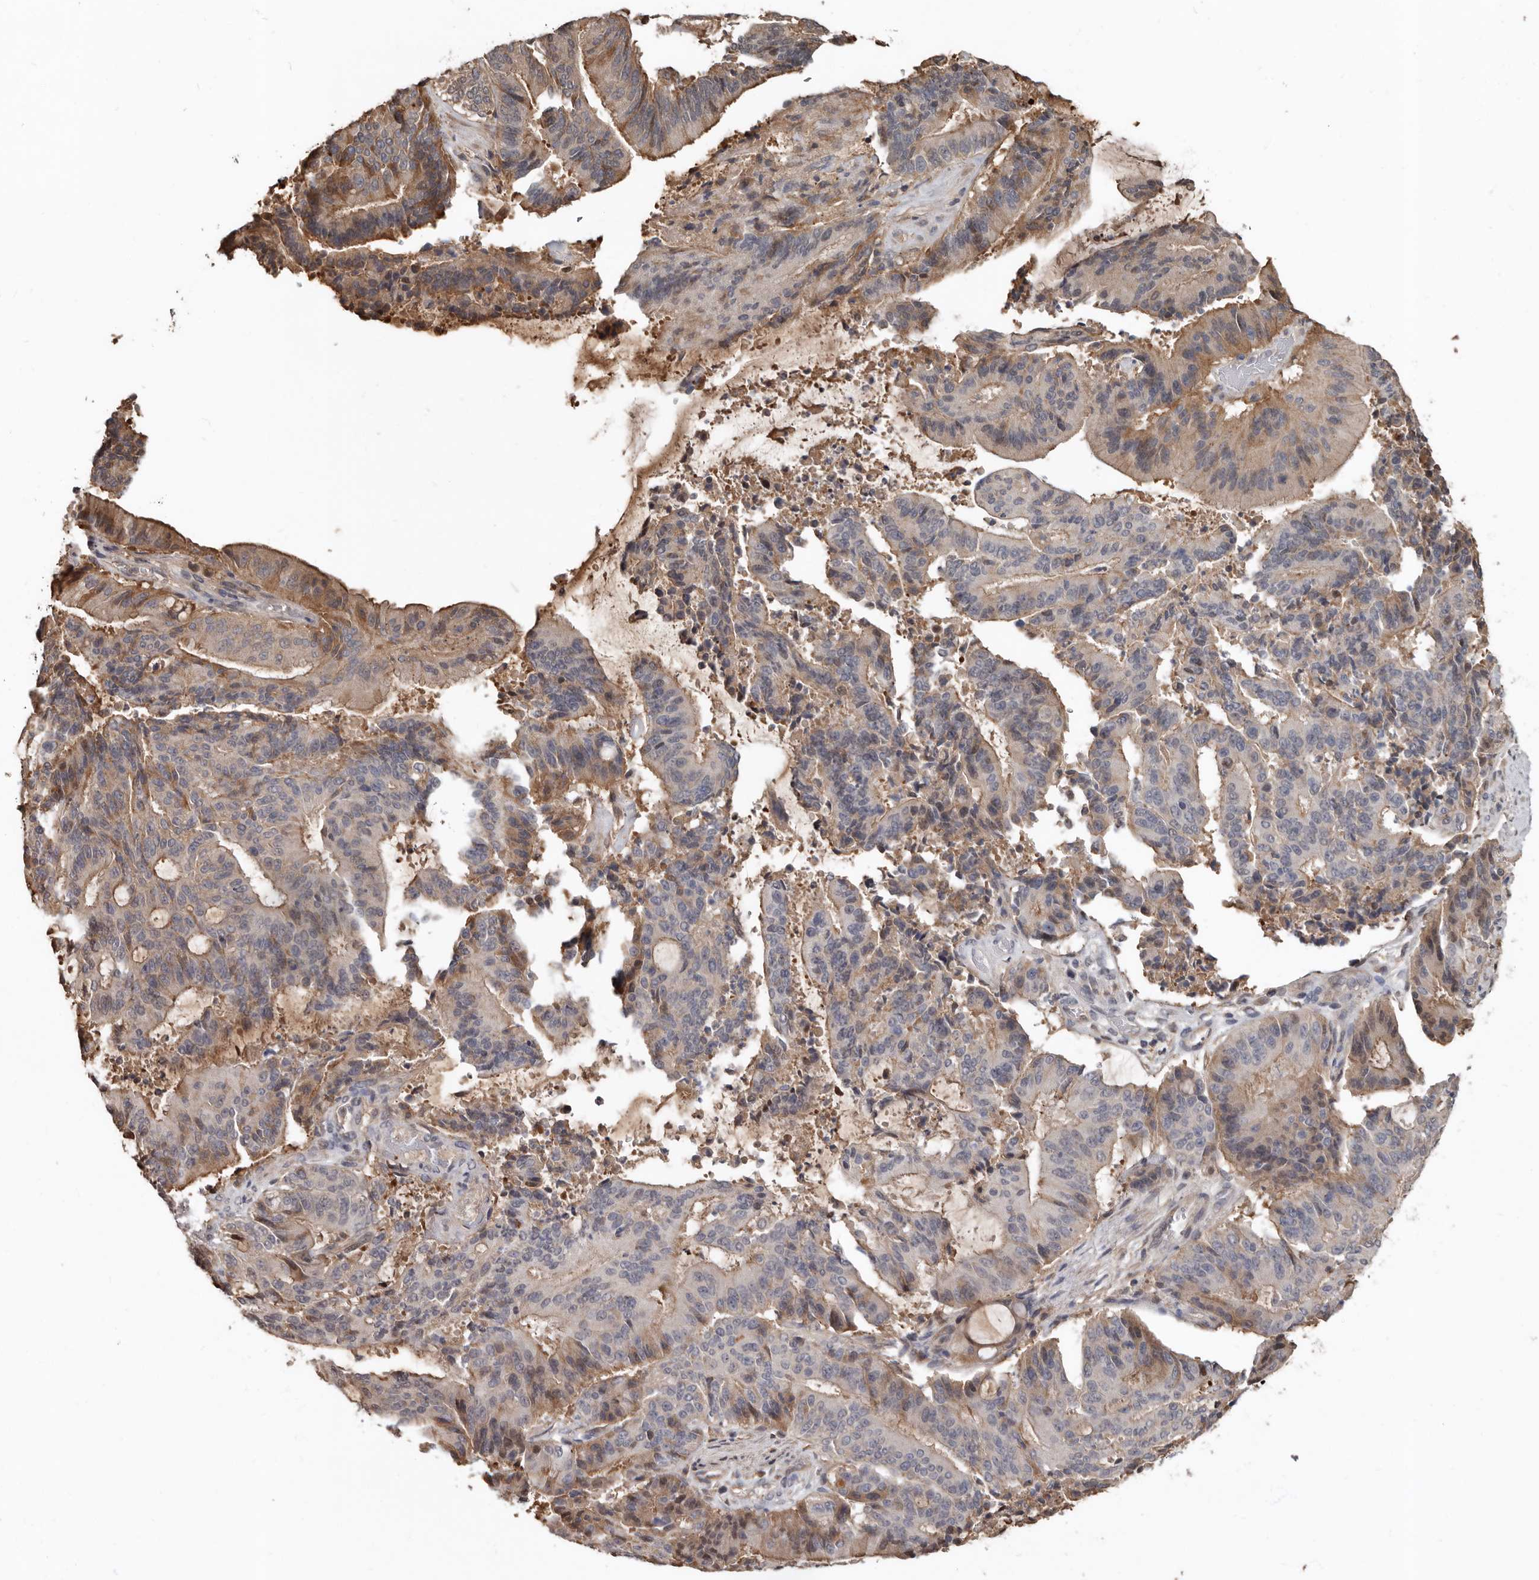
{"staining": {"intensity": "moderate", "quantity": "25%-75%", "location": "cytoplasmic/membranous"}, "tissue": "liver cancer", "cell_type": "Tumor cells", "image_type": "cancer", "snomed": [{"axis": "morphology", "description": "Normal tissue, NOS"}, {"axis": "morphology", "description": "Cholangiocarcinoma"}, {"axis": "topography", "description": "Liver"}, {"axis": "topography", "description": "Peripheral nerve tissue"}], "caption": "Human cholangiocarcinoma (liver) stained for a protein (brown) reveals moderate cytoplasmic/membranous positive positivity in approximately 25%-75% of tumor cells.", "gene": "LRGUK", "patient": {"sex": "female", "age": 73}}